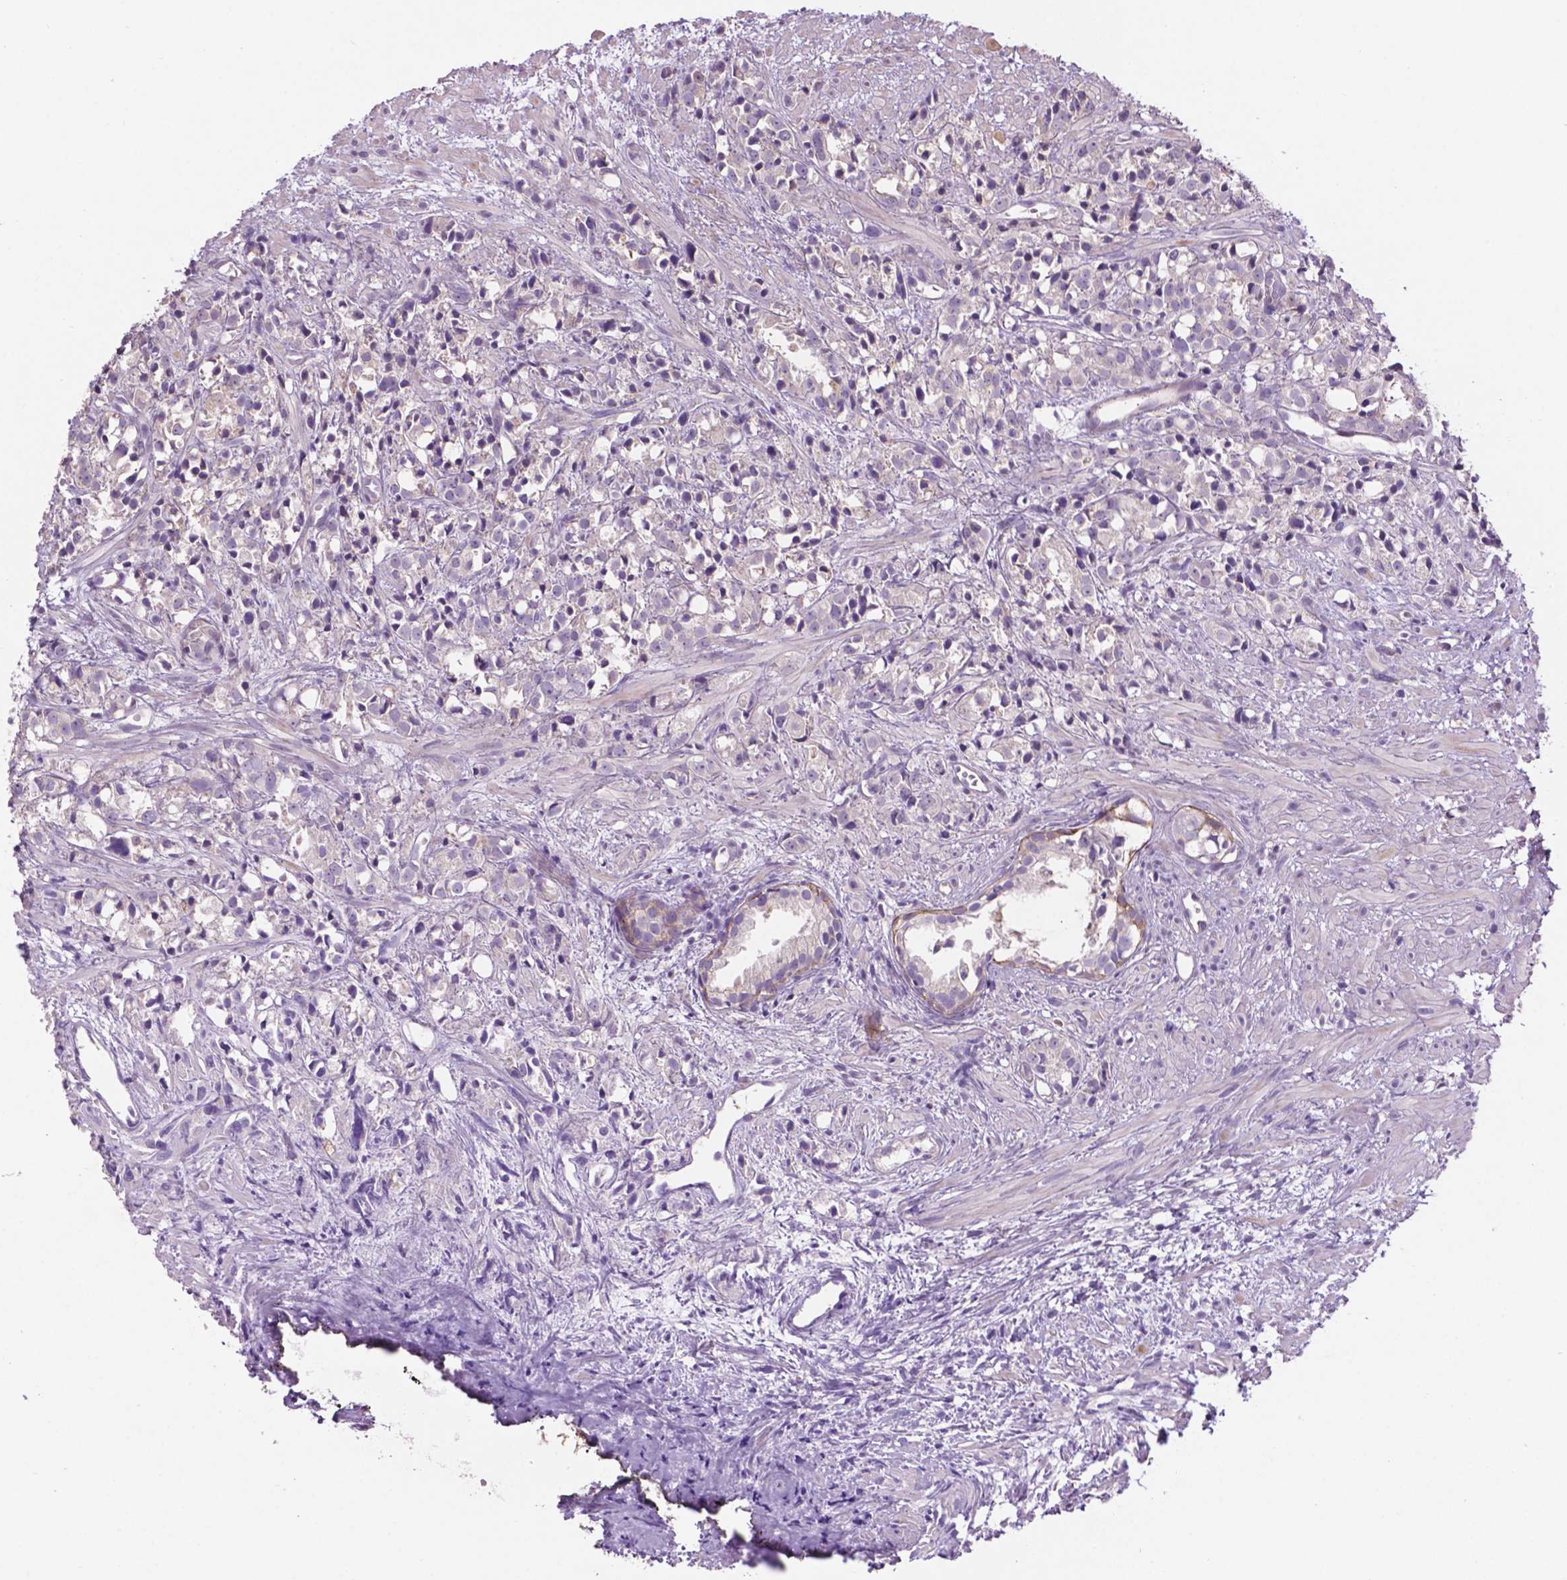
{"staining": {"intensity": "negative", "quantity": "none", "location": "none"}, "tissue": "prostate cancer", "cell_type": "Tumor cells", "image_type": "cancer", "snomed": [{"axis": "morphology", "description": "Adenocarcinoma, High grade"}, {"axis": "topography", "description": "Prostate"}], "caption": "High power microscopy histopathology image of an immunohistochemistry (IHC) photomicrograph of prostate cancer, revealing no significant expression in tumor cells.", "gene": "ARL5C", "patient": {"sex": "male", "age": 79}}